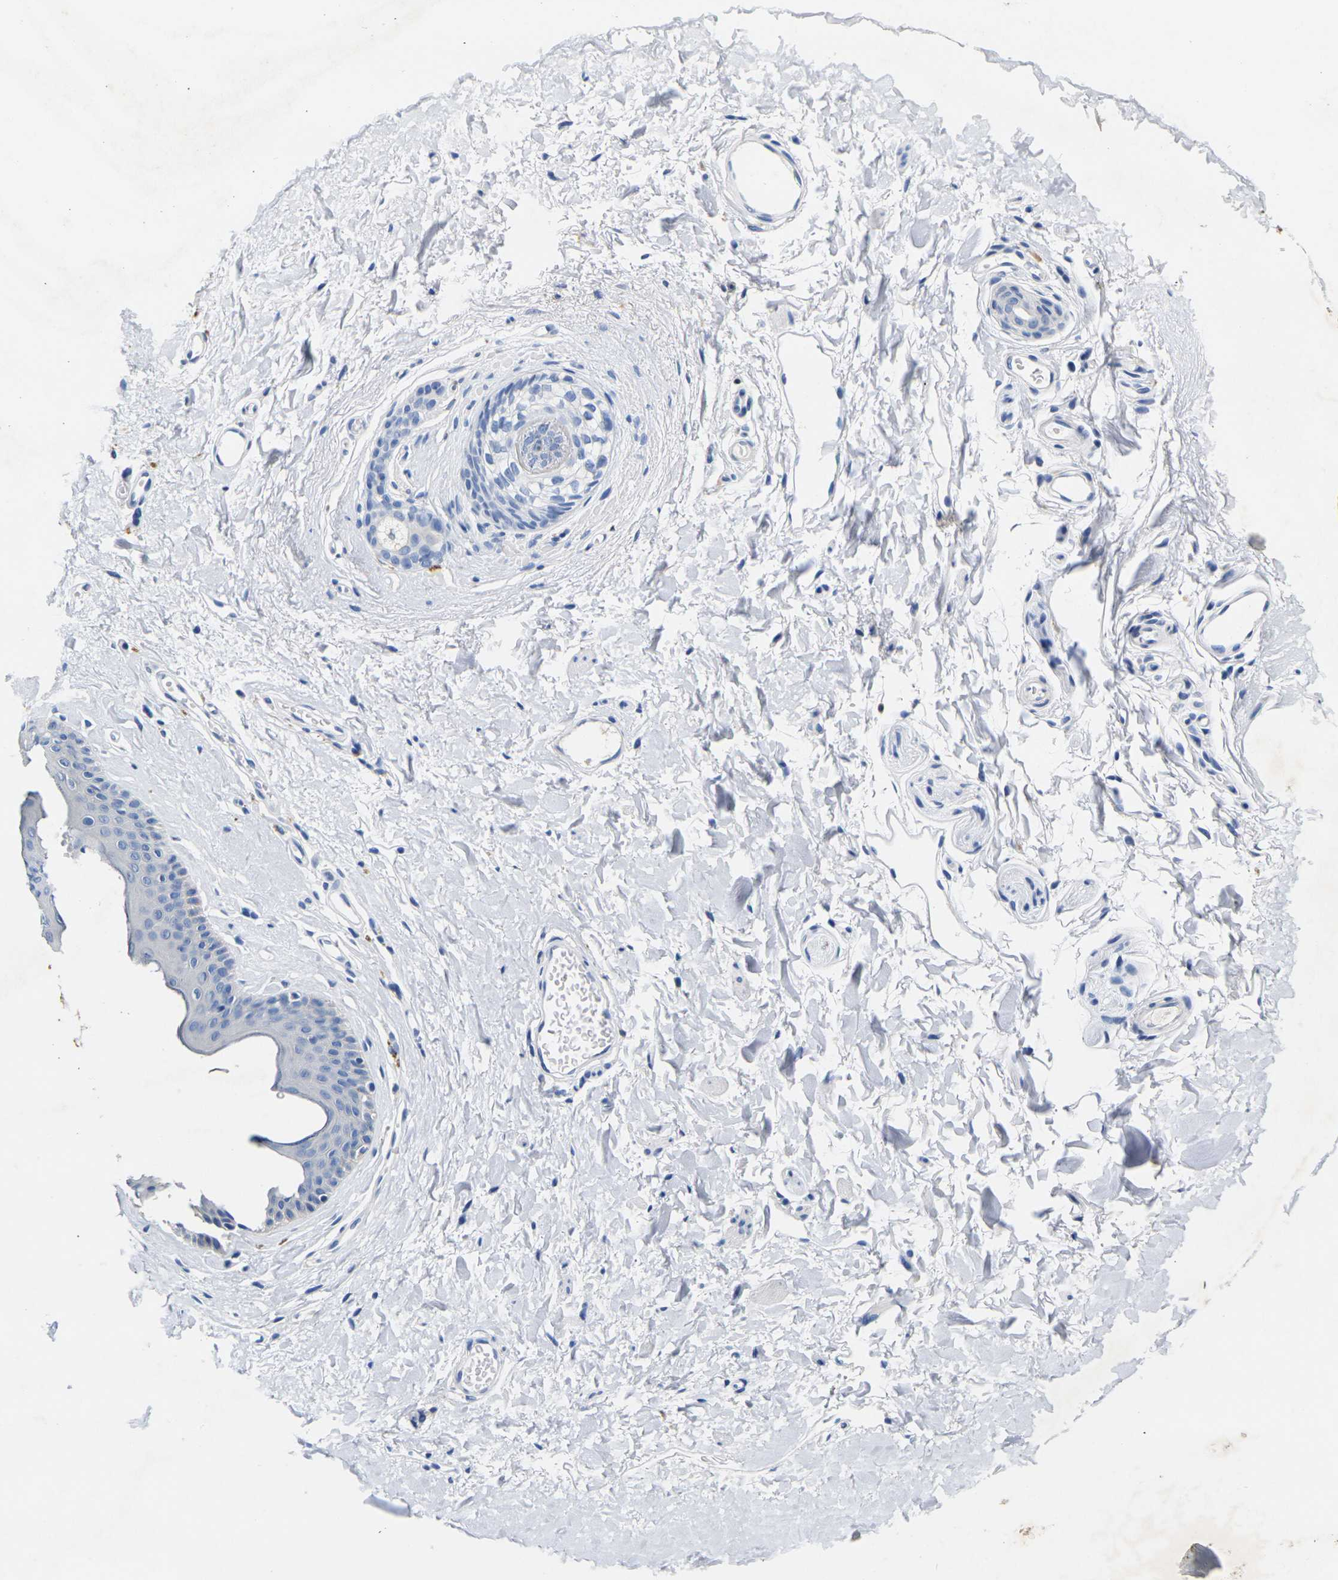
{"staining": {"intensity": "moderate", "quantity": "<25%", "location": "cytoplasmic/membranous"}, "tissue": "skin", "cell_type": "Epidermal cells", "image_type": "normal", "snomed": [{"axis": "morphology", "description": "Normal tissue, NOS"}, {"axis": "morphology", "description": "Inflammation, NOS"}, {"axis": "topography", "description": "Vulva"}], "caption": "Moderate cytoplasmic/membranous staining for a protein is appreciated in approximately <25% of epidermal cells of benign skin using IHC.", "gene": "NOCT", "patient": {"sex": "female", "age": 84}}